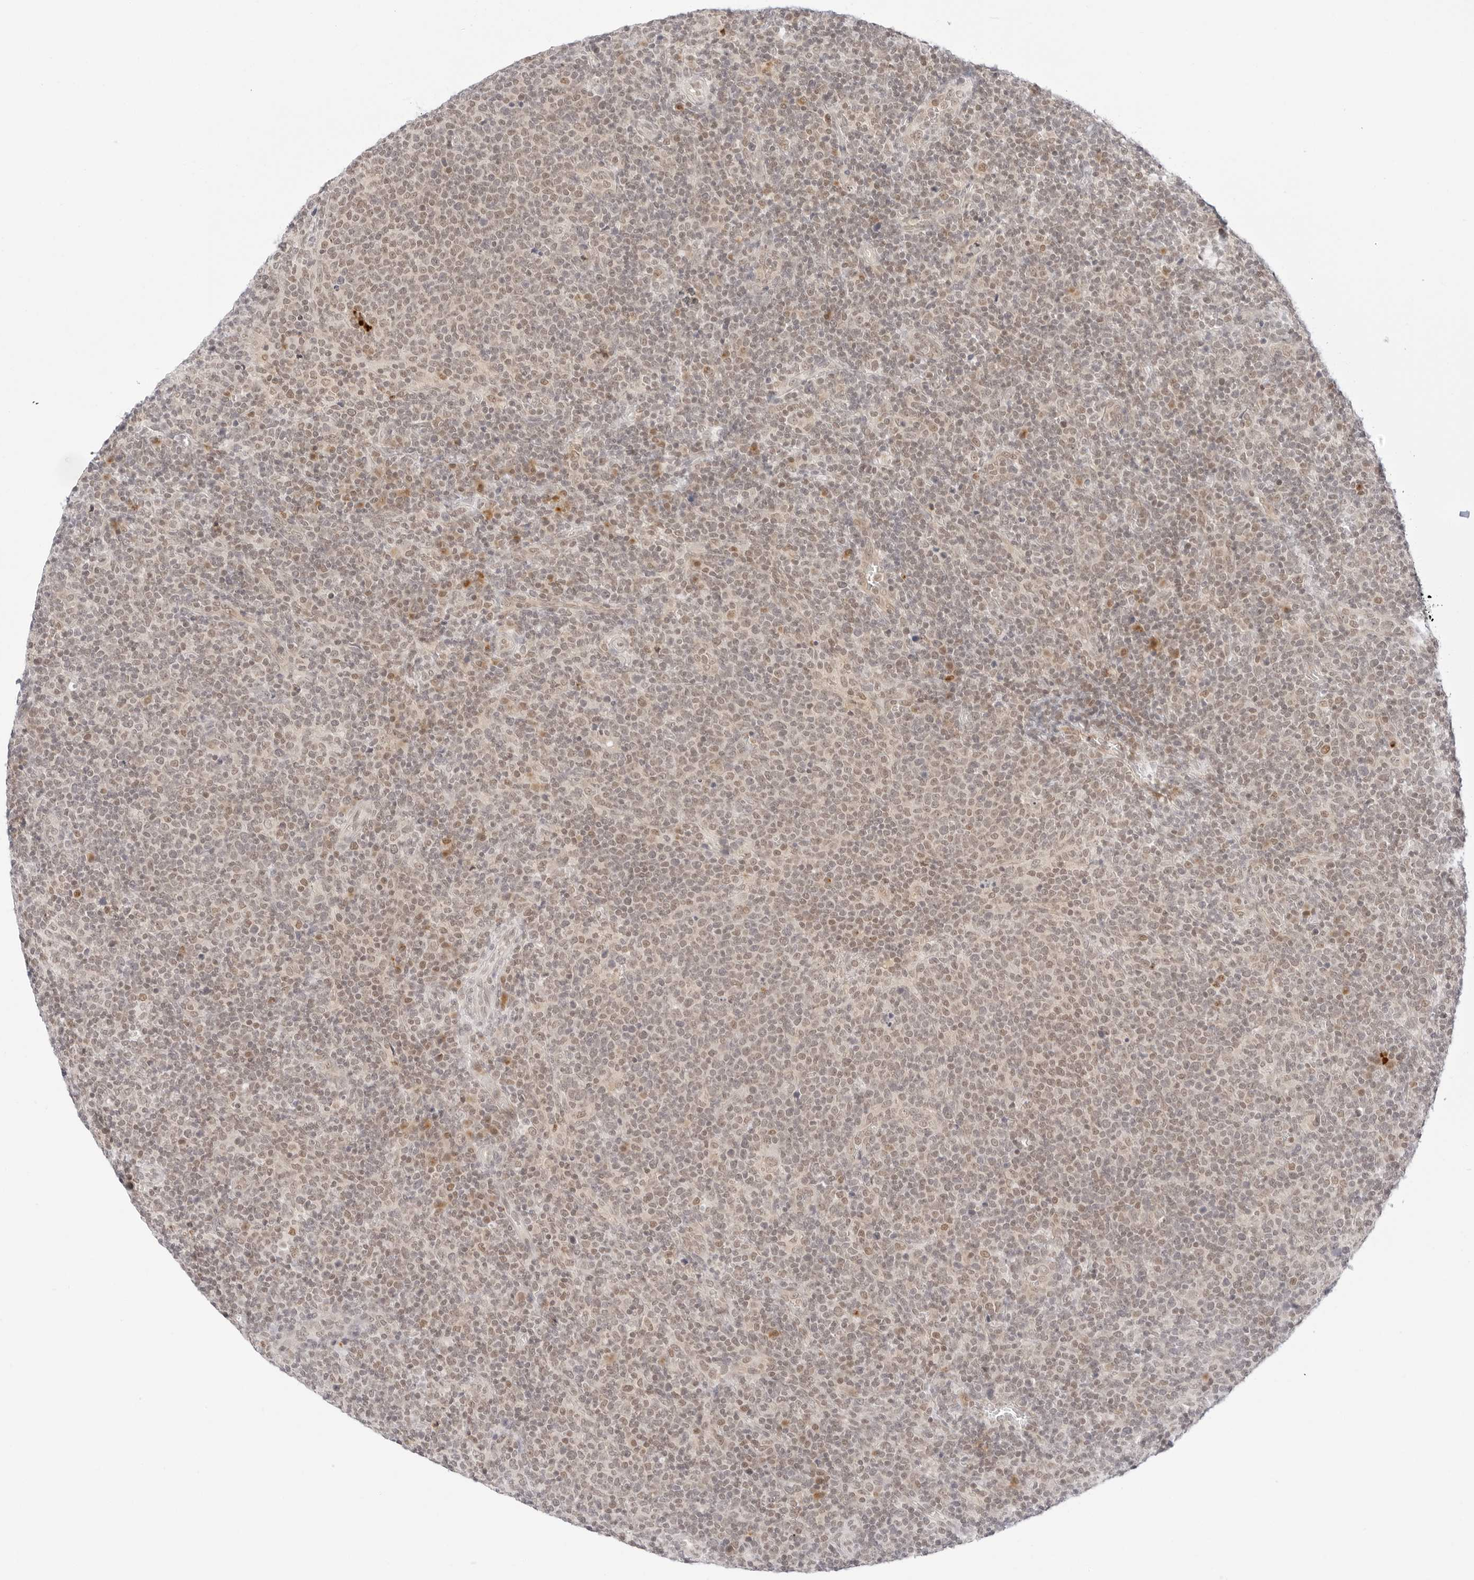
{"staining": {"intensity": "weak", "quantity": "25%-75%", "location": "nuclear"}, "tissue": "lymphoma", "cell_type": "Tumor cells", "image_type": "cancer", "snomed": [{"axis": "morphology", "description": "Malignant lymphoma, non-Hodgkin's type, High grade"}, {"axis": "topography", "description": "Lymph node"}], "caption": "Approximately 25%-75% of tumor cells in human malignant lymphoma, non-Hodgkin's type (high-grade) display weak nuclear protein expression as visualized by brown immunohistochemical staining.", "gene": "POLR3C", "patient": {"sex": "male", "age": 61}}